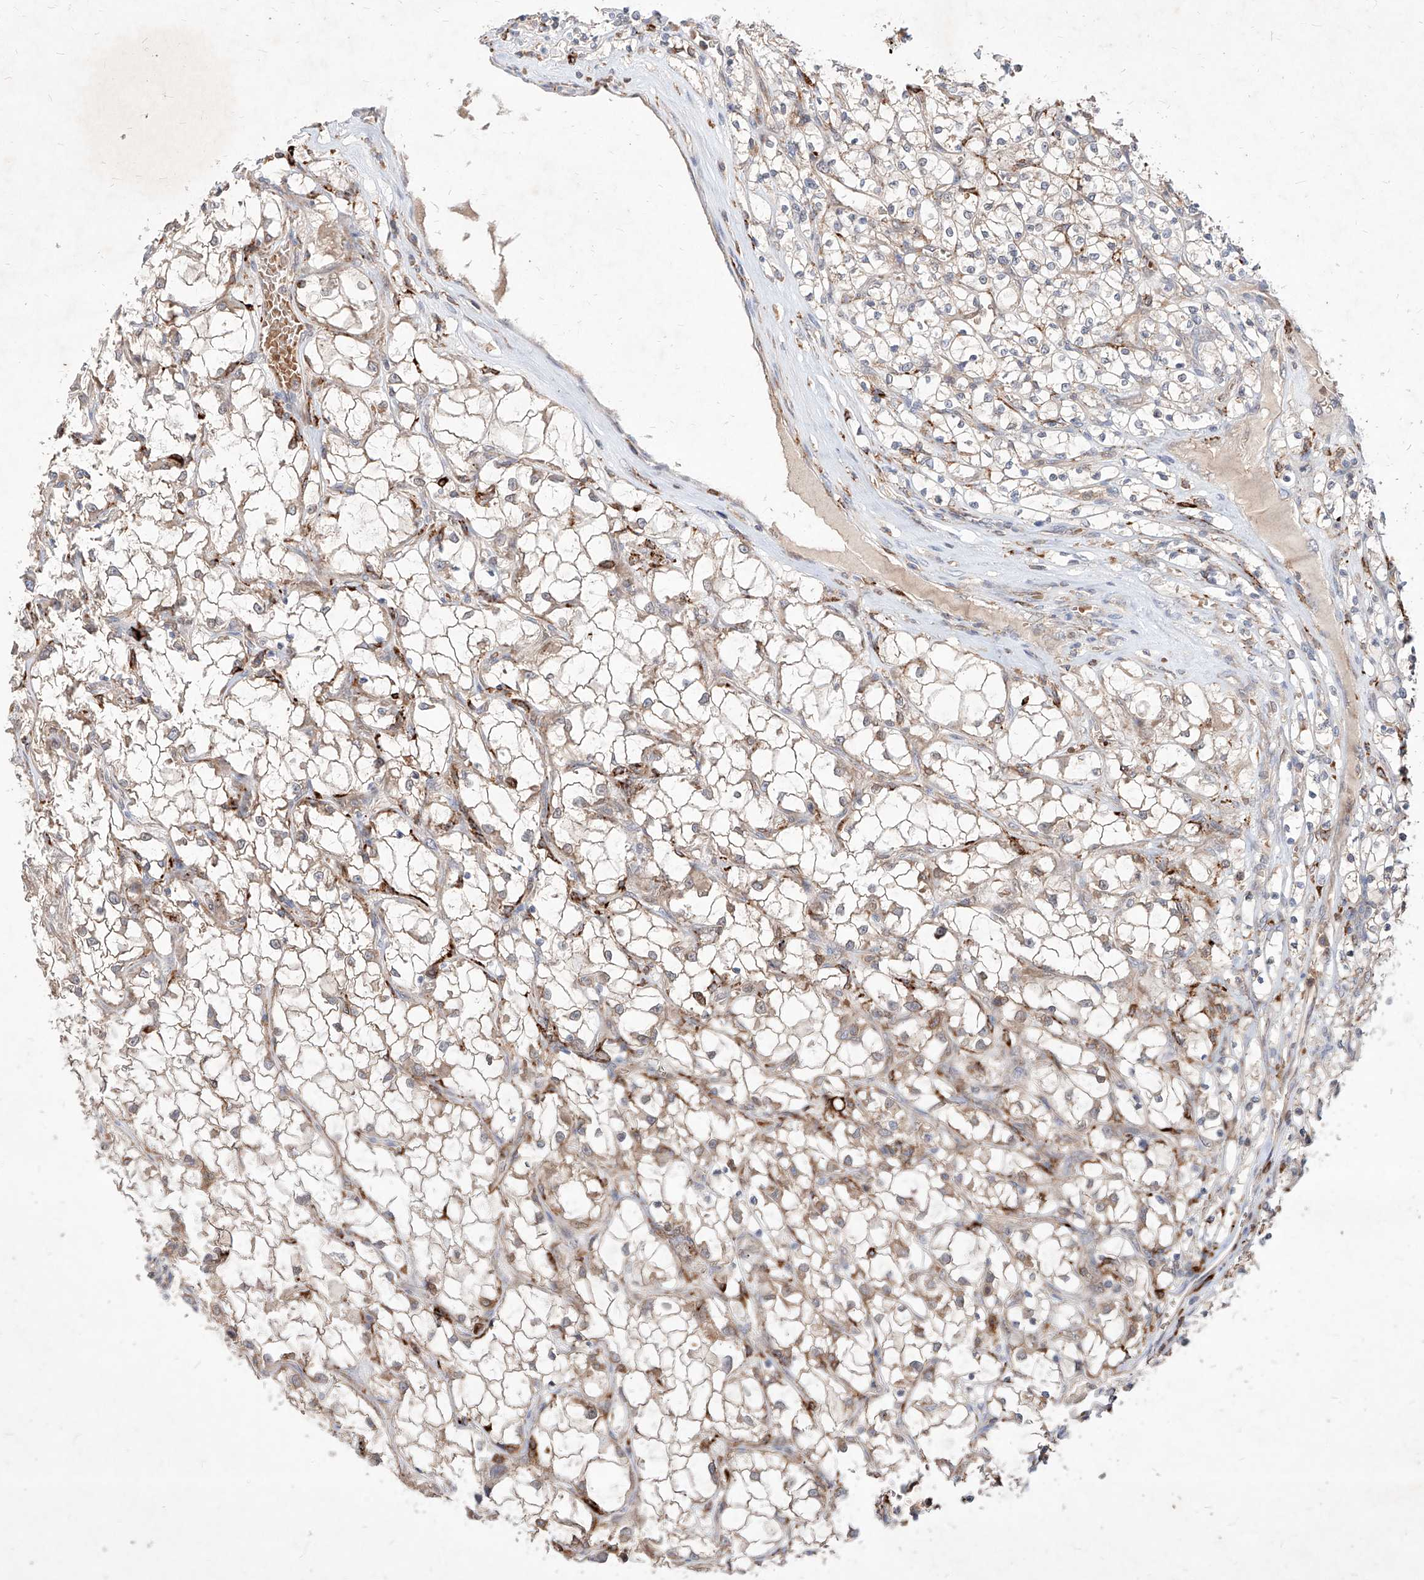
{"staining": {"intensity": "weak", "quantity": "25%-75%", "location": "cytoplasmic/membranous"}, "tissue": "renal cancer", "cell_type": "Tumor cells", "image_type": "cancer", "snomed": [{"axis": "morphology", "description": "Adenocarcinoma, NOS"}, {"axis": "topography", "description": "Kidney"}], "caption": "A low amount of weak cytoplasmic/membranous staining is present in approximately 25%-75% of tumor cells in adenocarcinoma (renal) tissue.", "gene": "TSNAX", "patient": {"sex": "female", "age": 69}}